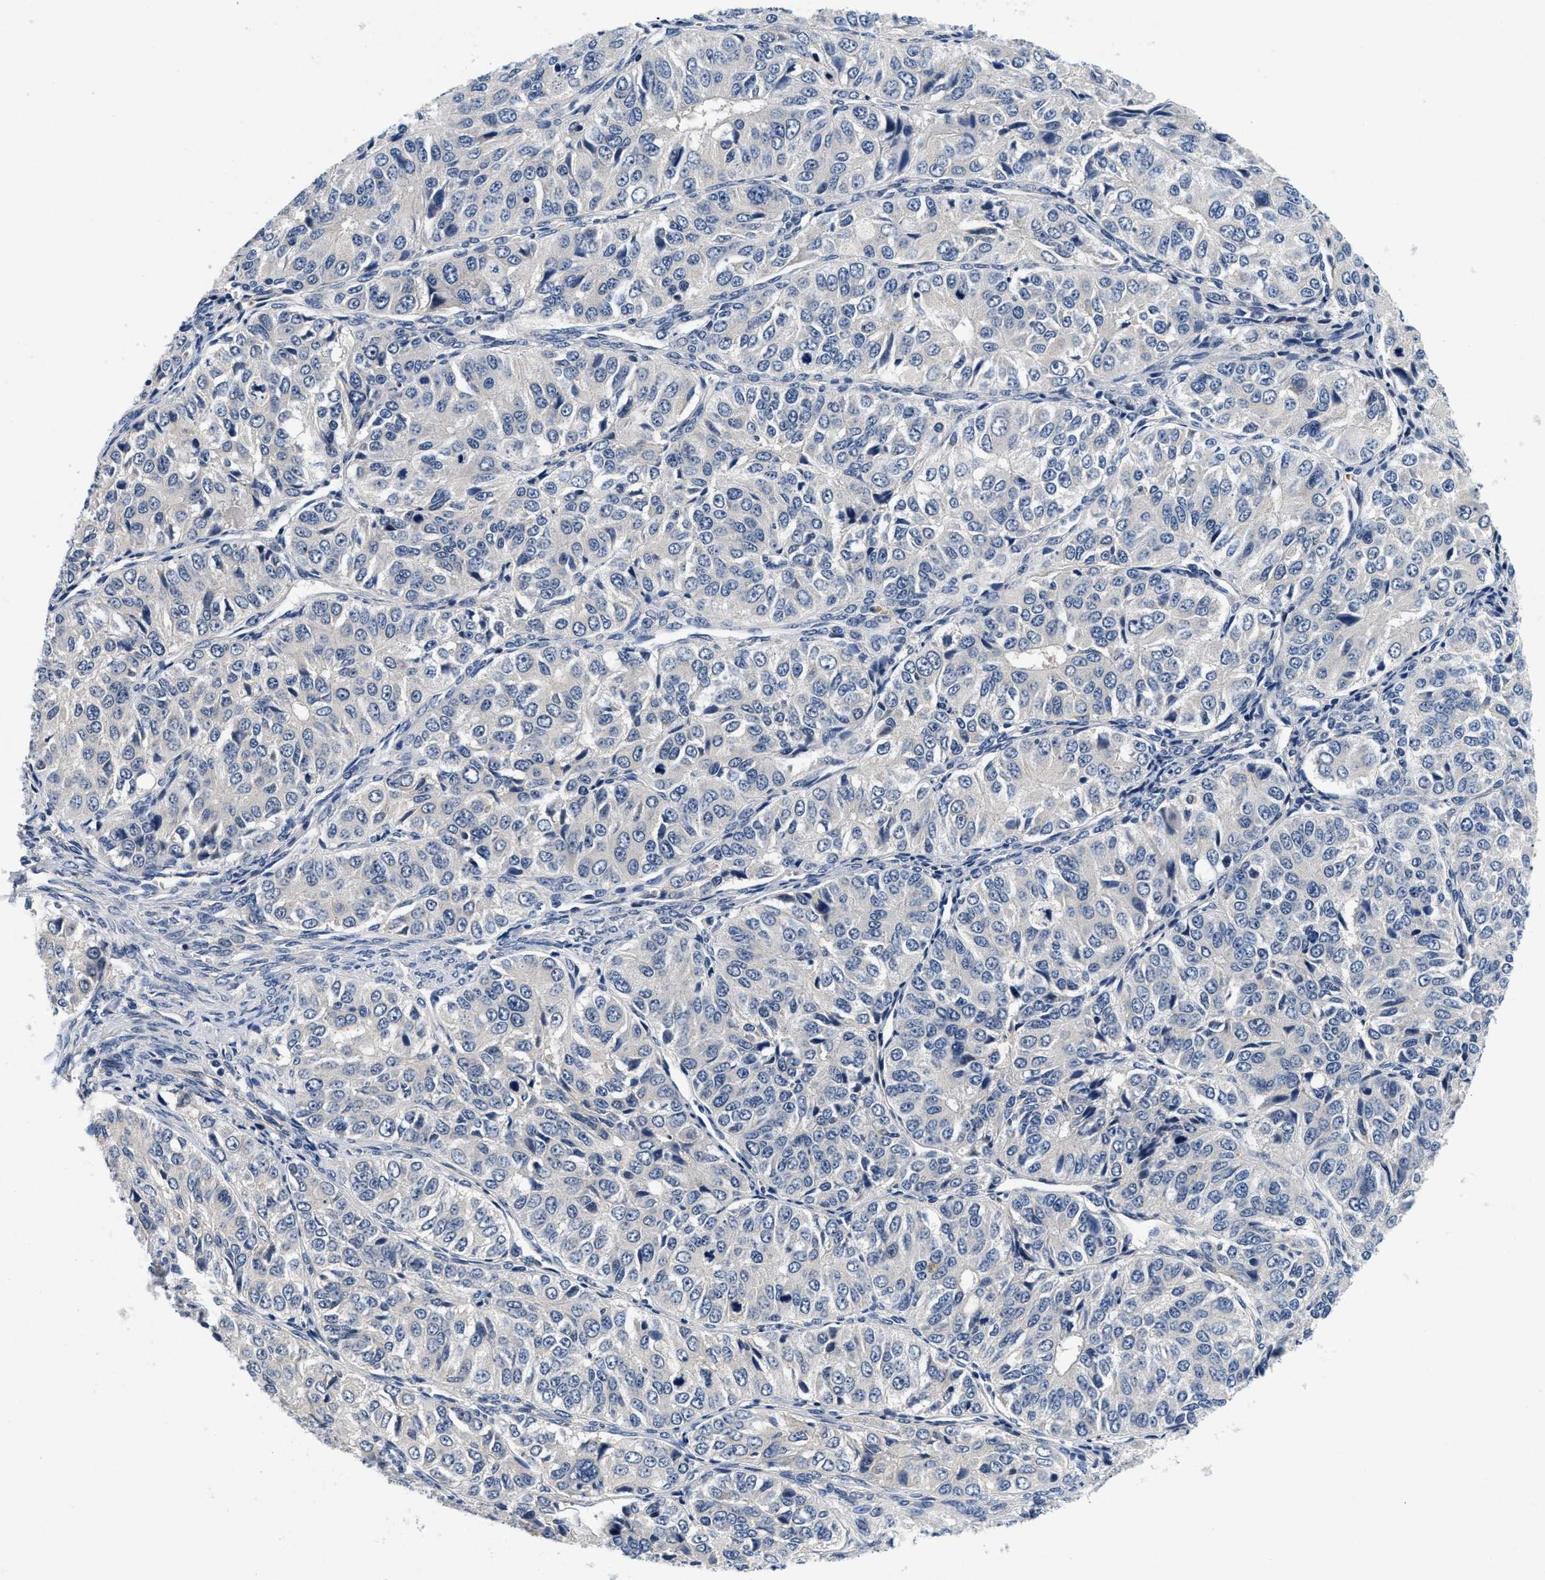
{"staining": {"intensity": "negative", "quantity": "none", "location": "none"}, "tissue": "ovarian cancer", "cell_type": "Tumor cells", "image_type": "cancer", "snomed": [{"axis": "morphology", "description": "Carcinoma, endometroid"}, {"axis": "topography", "description": "Ovary"}], "caption": "Immunohistochemistry (IHC) of human ovarian cancer reveals no expression in tumor cells.", "gene": "PDP1", "patient": {"sex": "female", "age": 51}}